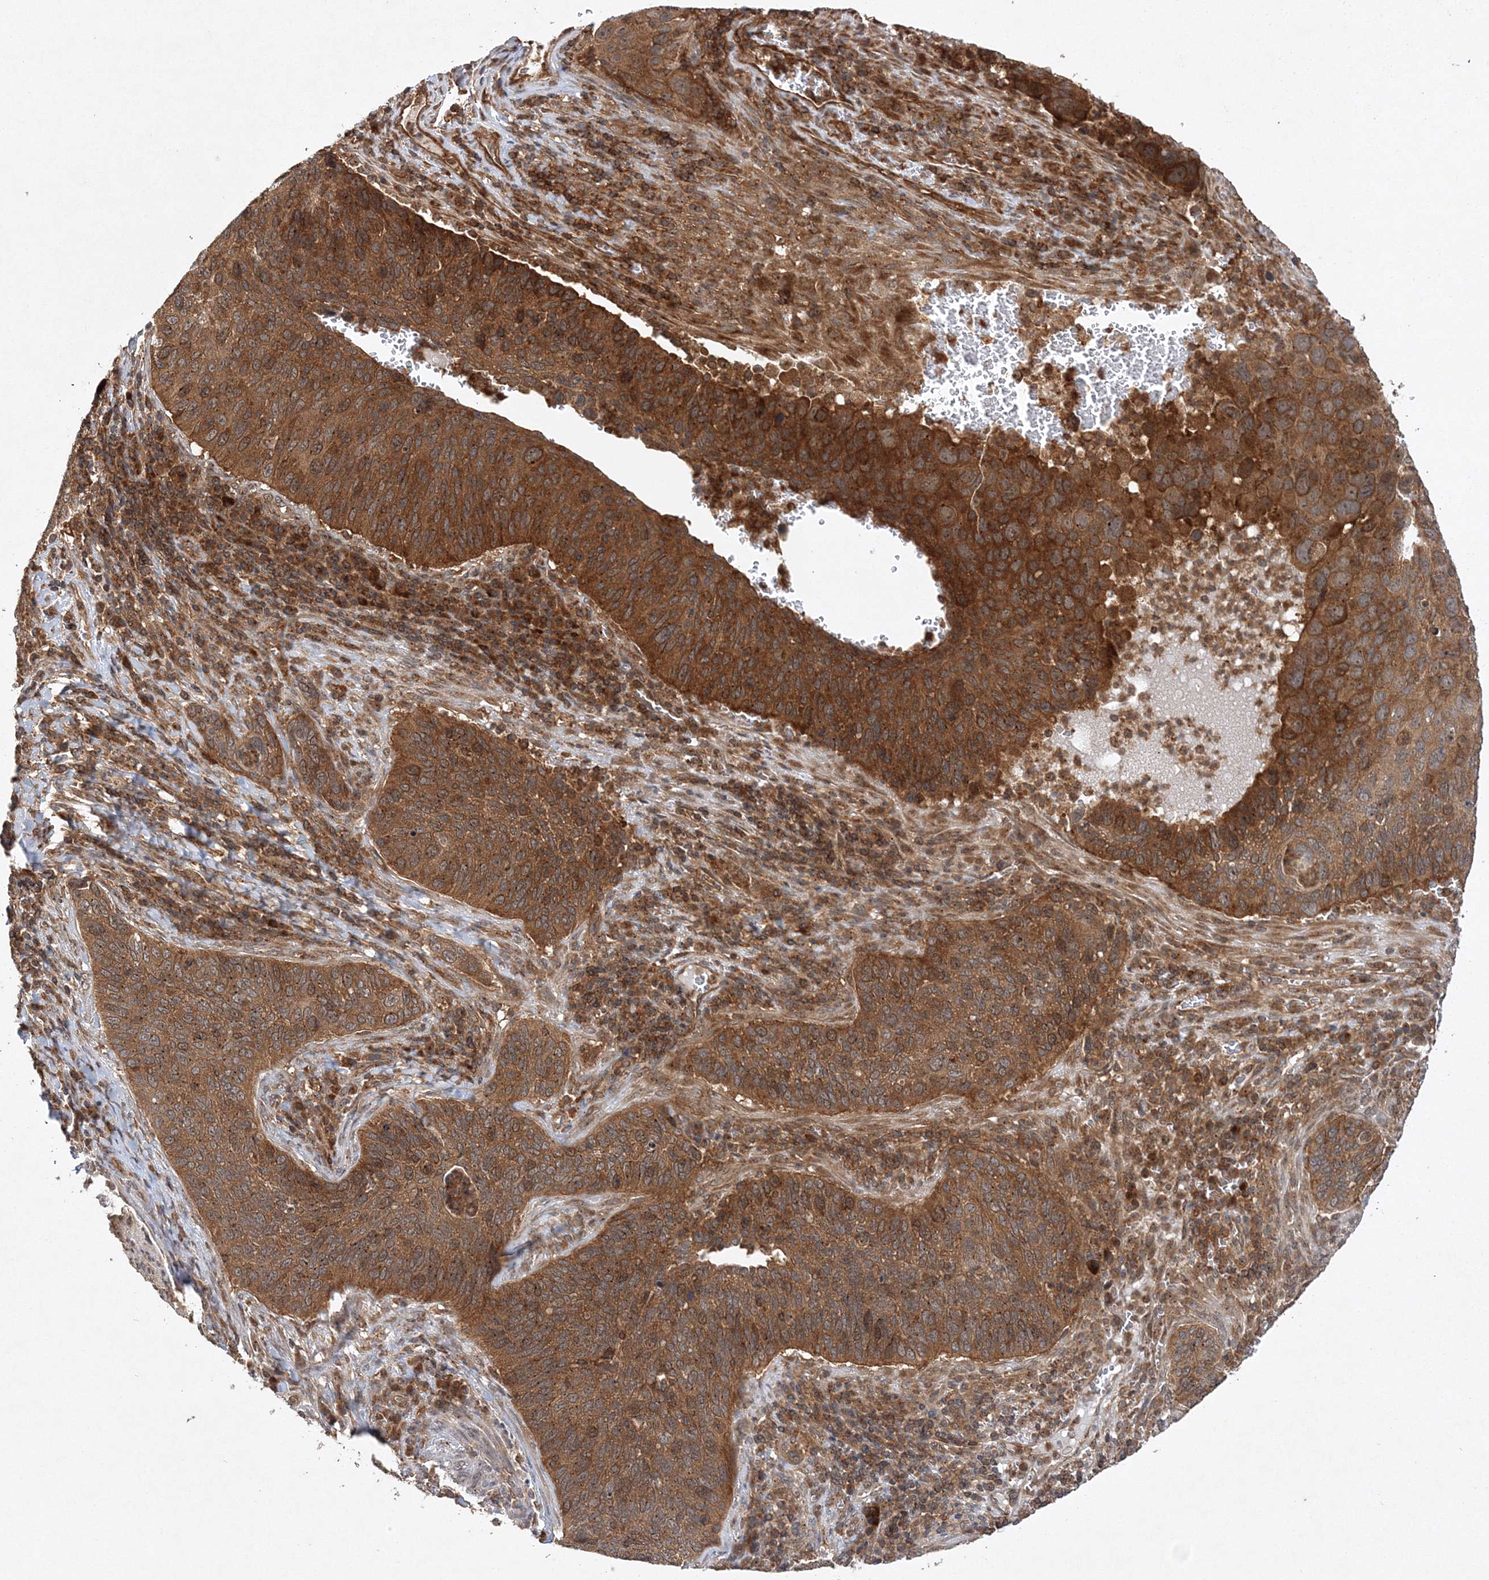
{"staining": {"intensity": "strong", "quantity": ">75%", "location": "cytoplasmic/membranous"}, "tissue": "cervical cancer", "cell_type": "Tumor cells", "image_type": "cancer", "snomed": [{"axis": "morphology", "description": "Squamous cell carcinoma, NOS"}, {"axis": "topography", "description": "Cervix"}], "caption": "An immunohistochemistry micrograph of tumor tissue is shown. Protein staining in brown labels strong cytoplasmic/membranous positivity in cervical cancer within tumor cells.", "gene": "WDR37", "patient": {"sex": "female", "age": 53}}